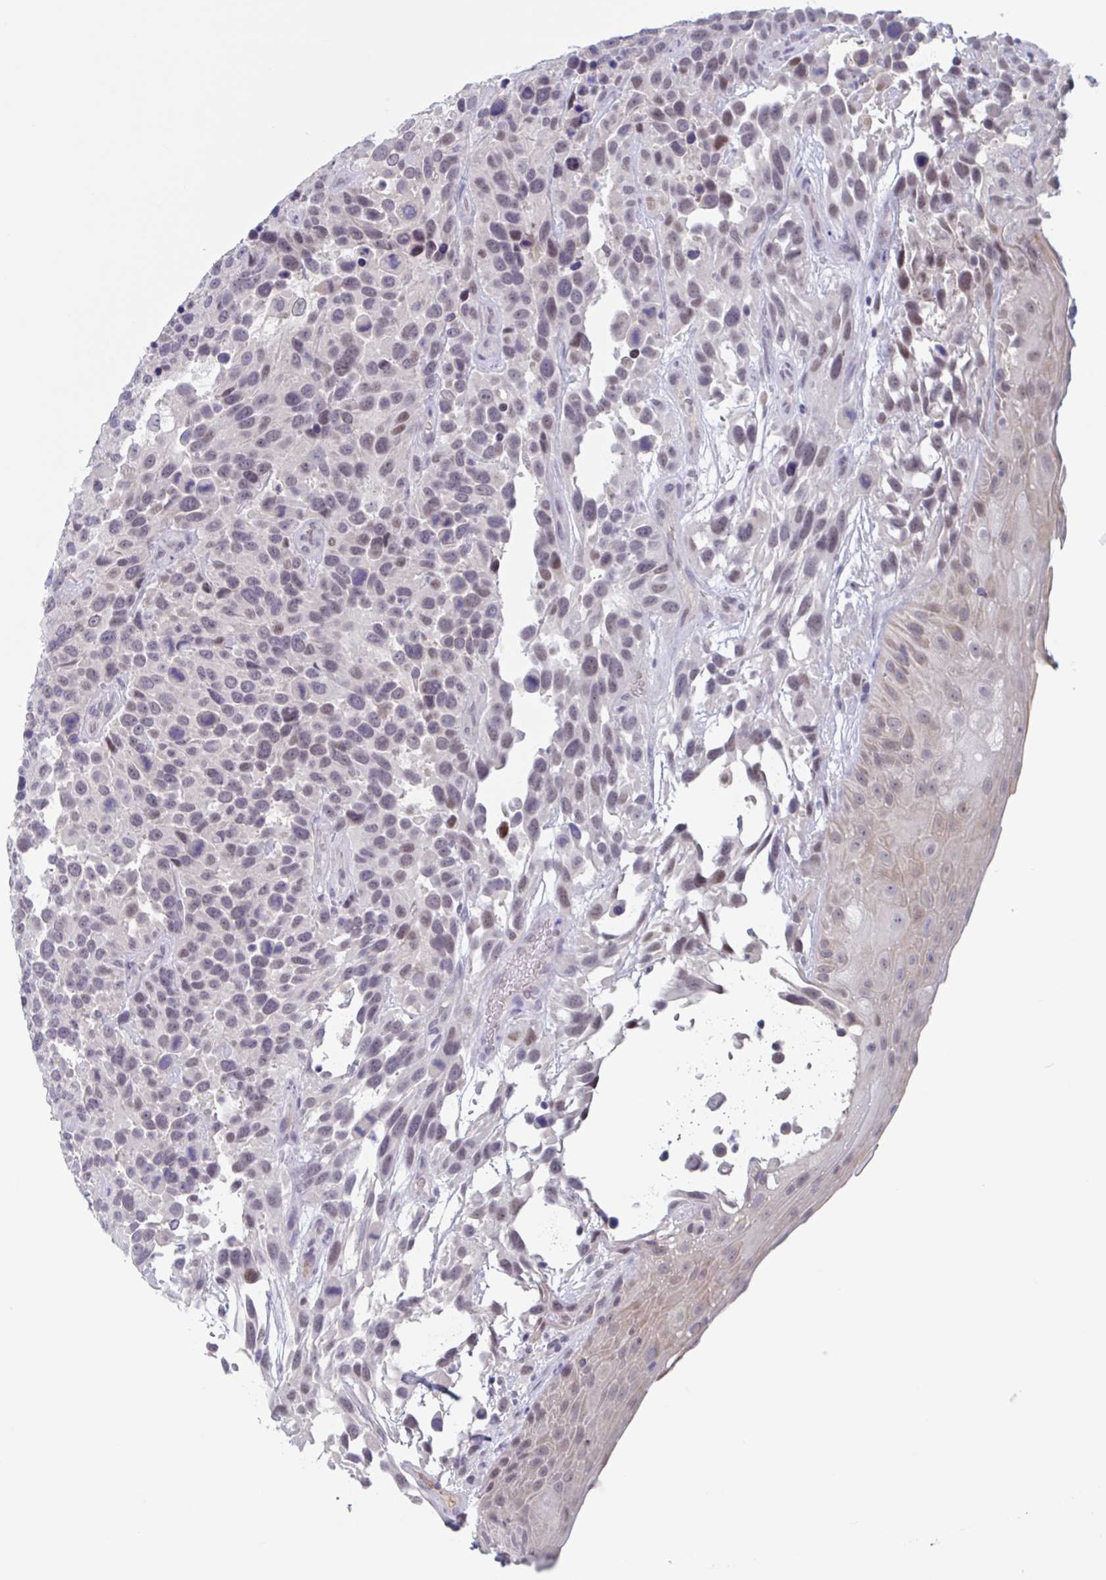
{"staining": {"intensity": "moderate", "quantity": "<25%", "location": "nuclear"}, "tissue": "urothelial cancer", "cell_type": "Tumor cells", "image_type": "cancer", "snomed": [{"axis": "morphology", "description": "Urothelial carcinoma, High grade"}, {"axis": "topography", "description": "Urinary bladder"}], "caption": "A brown stain labels moderate nuclear expression of a protein in urothelial cancer tumor cells. (DAB (3,3'-diaminobenzidine) IHC, brown staining for protein, blue staining for nuclei).", "gene": "KDM4D", "patient": {"sex": "female", "age": 70}}